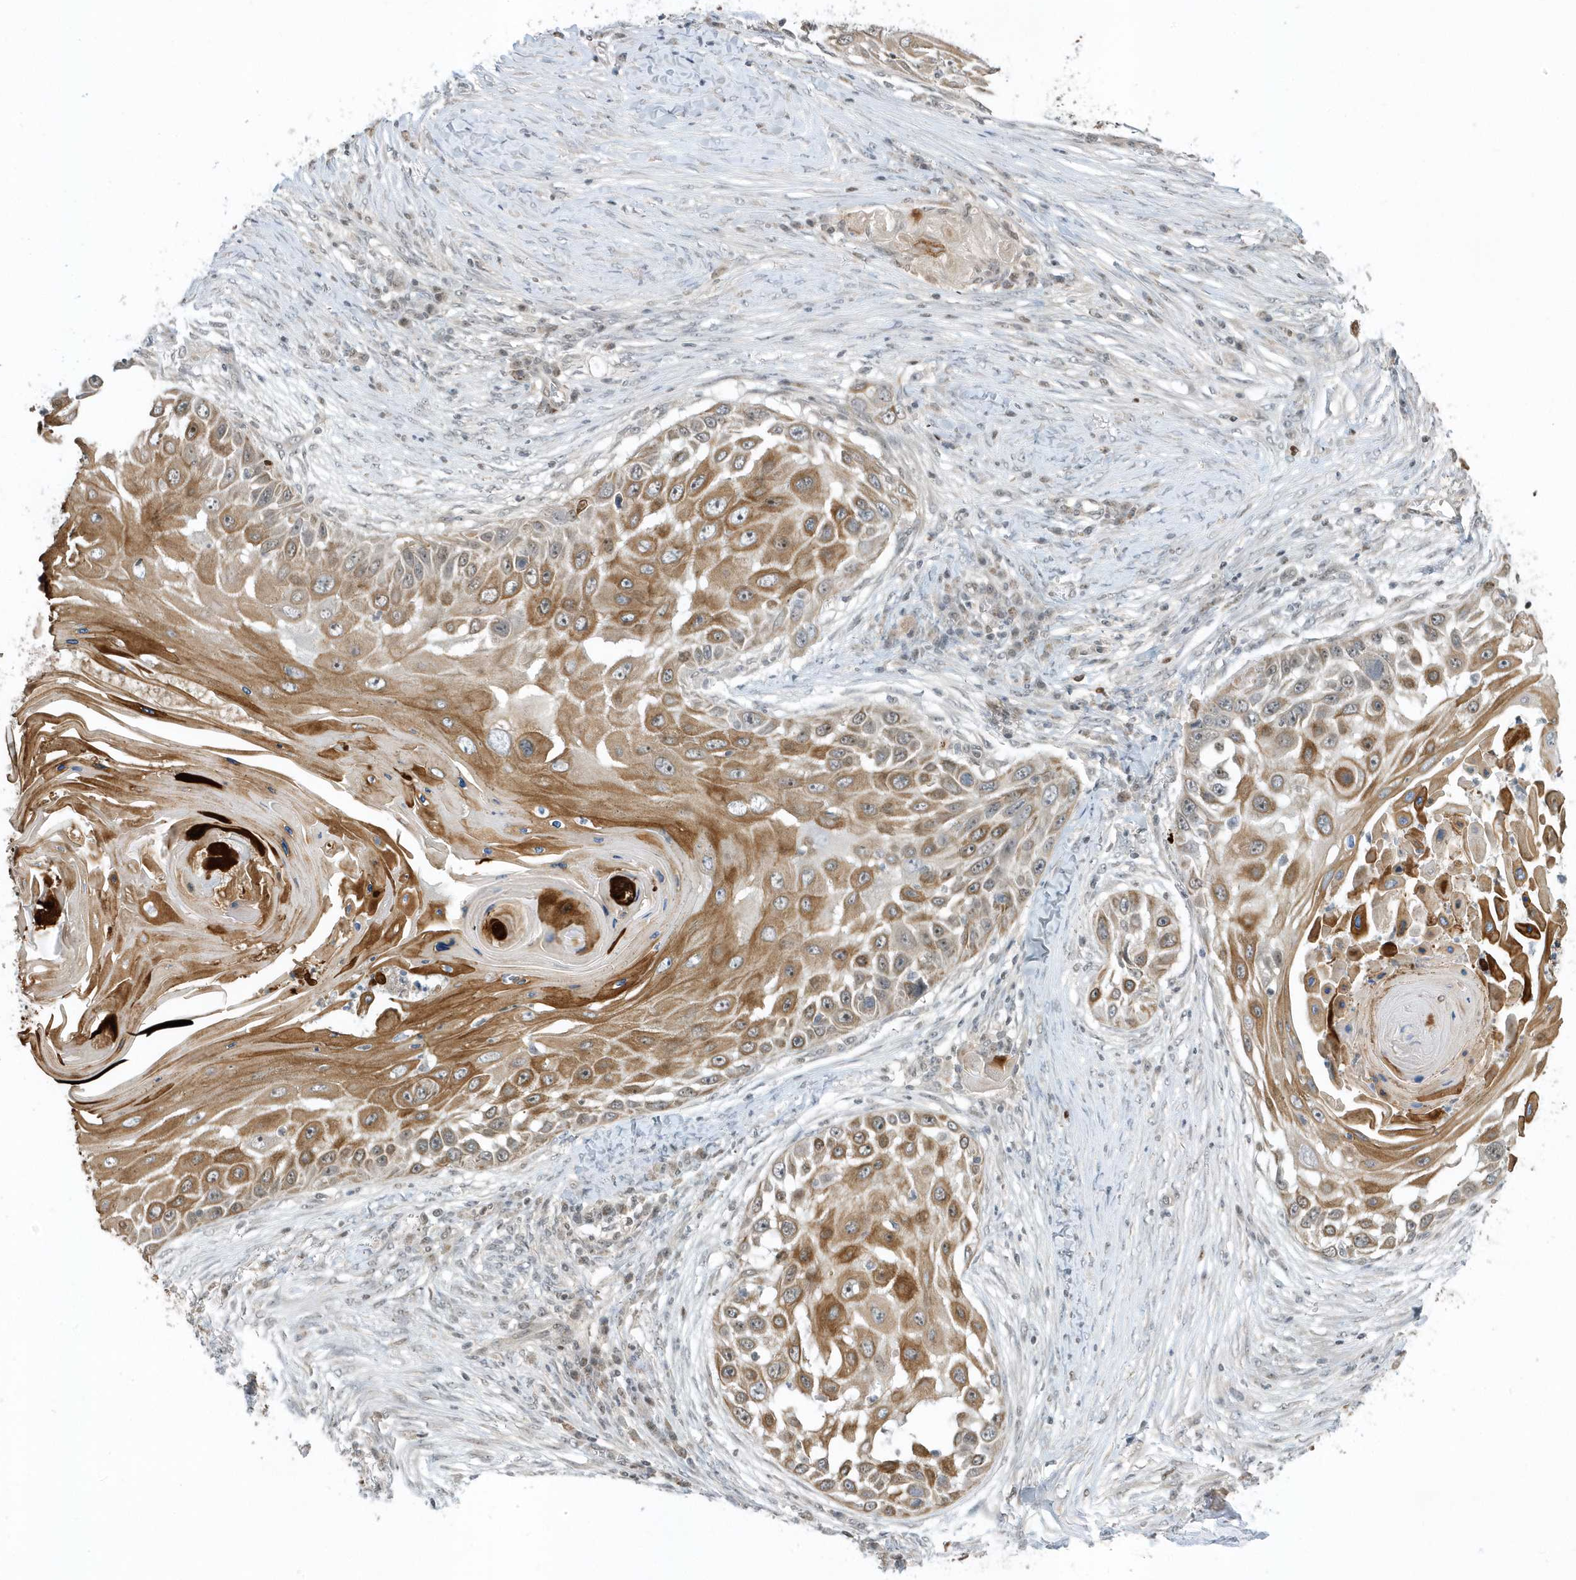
{"staining": {"intensity": "moderate", "quantity": ">75%", "location": "cytoplasmic/membranous,nuclear"}, "tissue": "skin cancer", "cell_type": "Tumor cells", "image_type": "cancer", "snomed": [{"axis": "morphology", "description": "Squamous cell carcinoma, NOS"}, {"axis": "topography", "description": "Skin"}], "caption": "A photomicrograph showing moderate cytoplasmic/membranous and nuclear expression in approximately >75% of tumor cells in squamous cell carcinoma (skin), as visualized by brown immunohistochemical staining.", "gene": "ZNF740", "patient": {"sex": "female", "age": 44}}